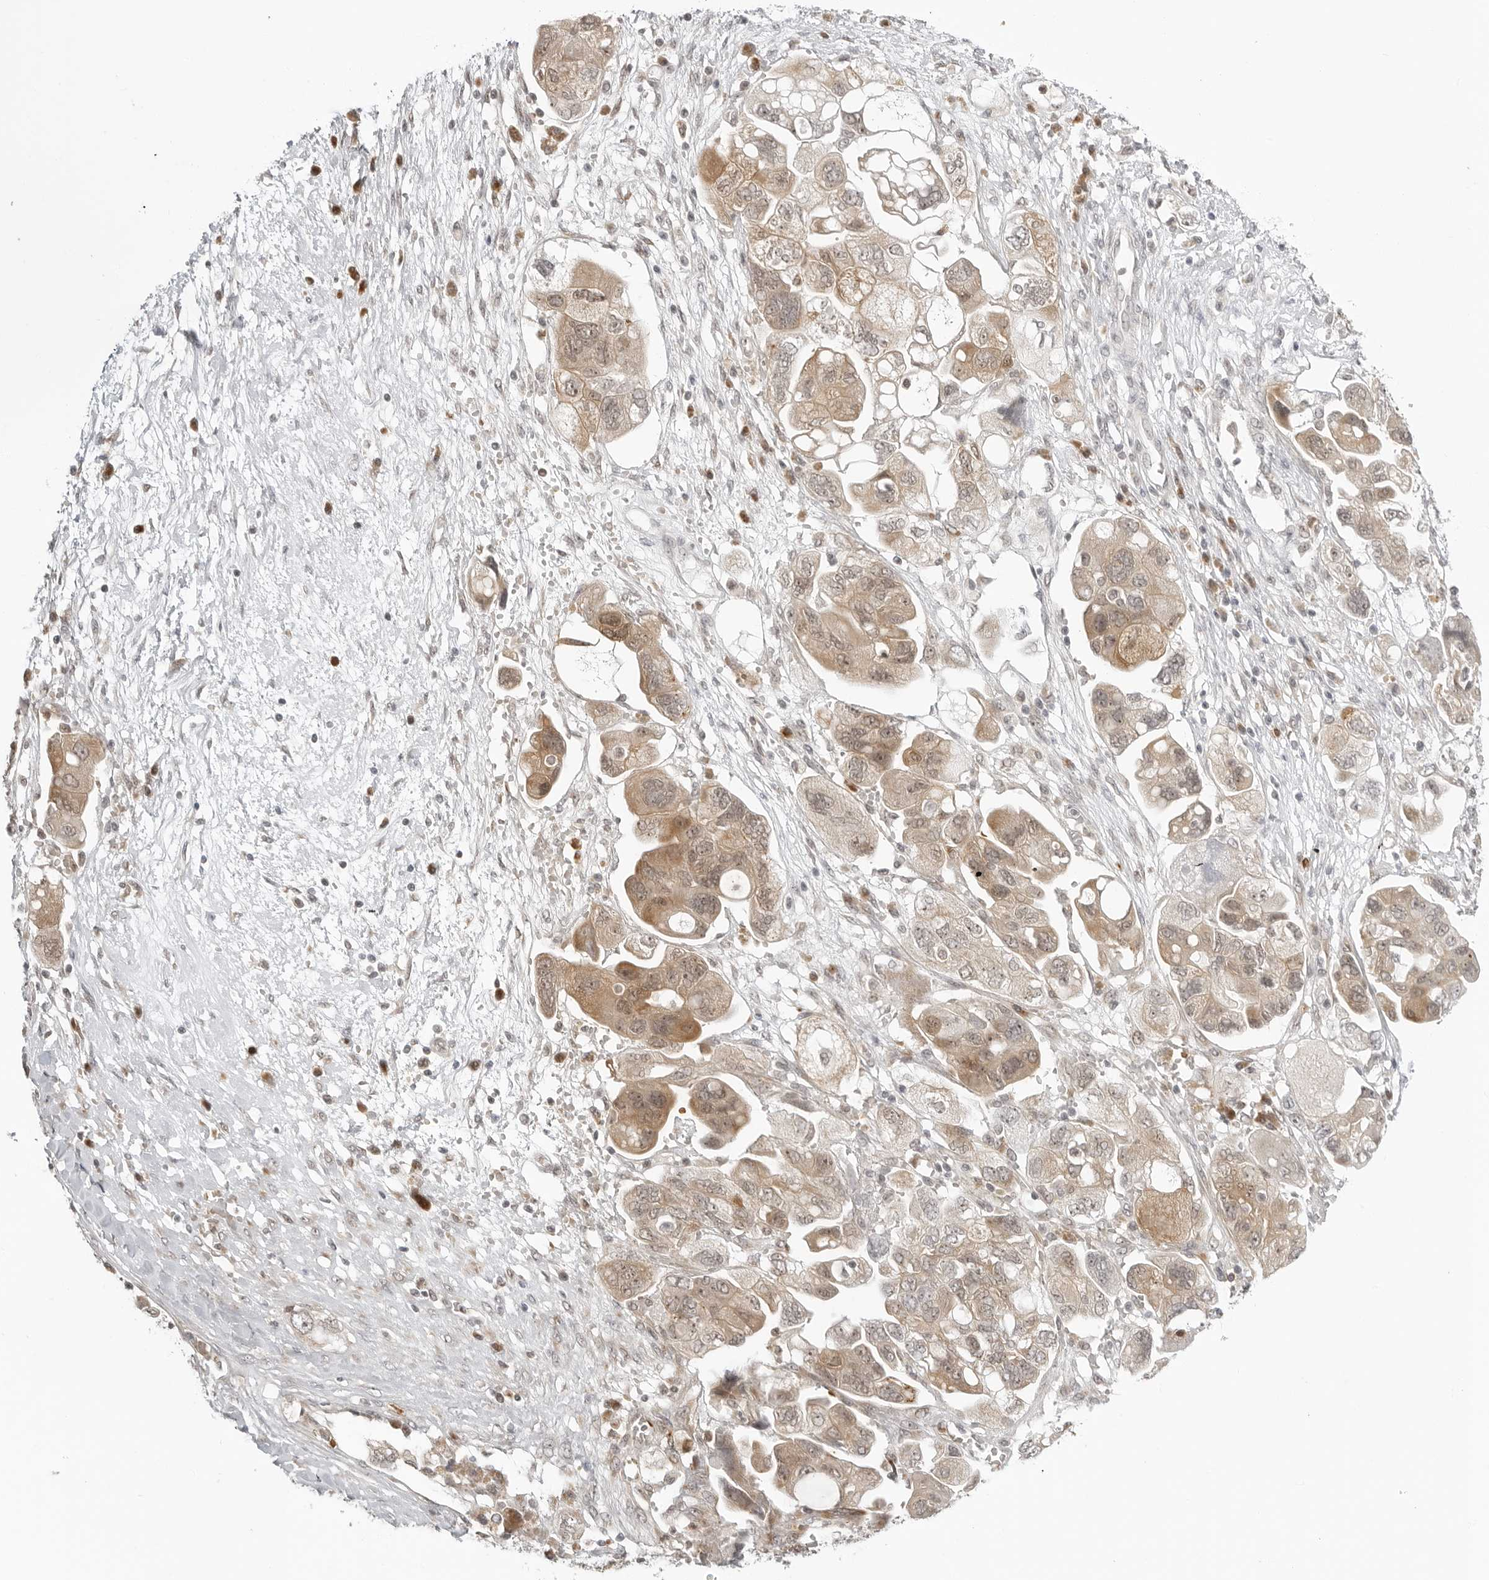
{"staining": {"intensity": "moderate", "quantity": ">75%", "location": "cytoplasmic/membranous"}, "tissue": "ovarian cancer", "cell_type": "Tumor cells", "image_type": "cancer", "snomed": [{"axis": "morphology", "description": "Carcinoma, NOS"}, {"axis": "morphology", "description": "Cystadenocarcinoma, serous, NOS"}, {"axis": "topography", "description": "Ovary"}], "caption": "High-power microscopy captured an immunohistochemistry (IHC) micrograph of serous cystadenocarcinoma (ovarian), revealing moderate cytoplasmic/membranous expression in approximately >75% of tumor cells.", "gene": "SUGCT", "patient": {"sex": "female", "age": 69}}